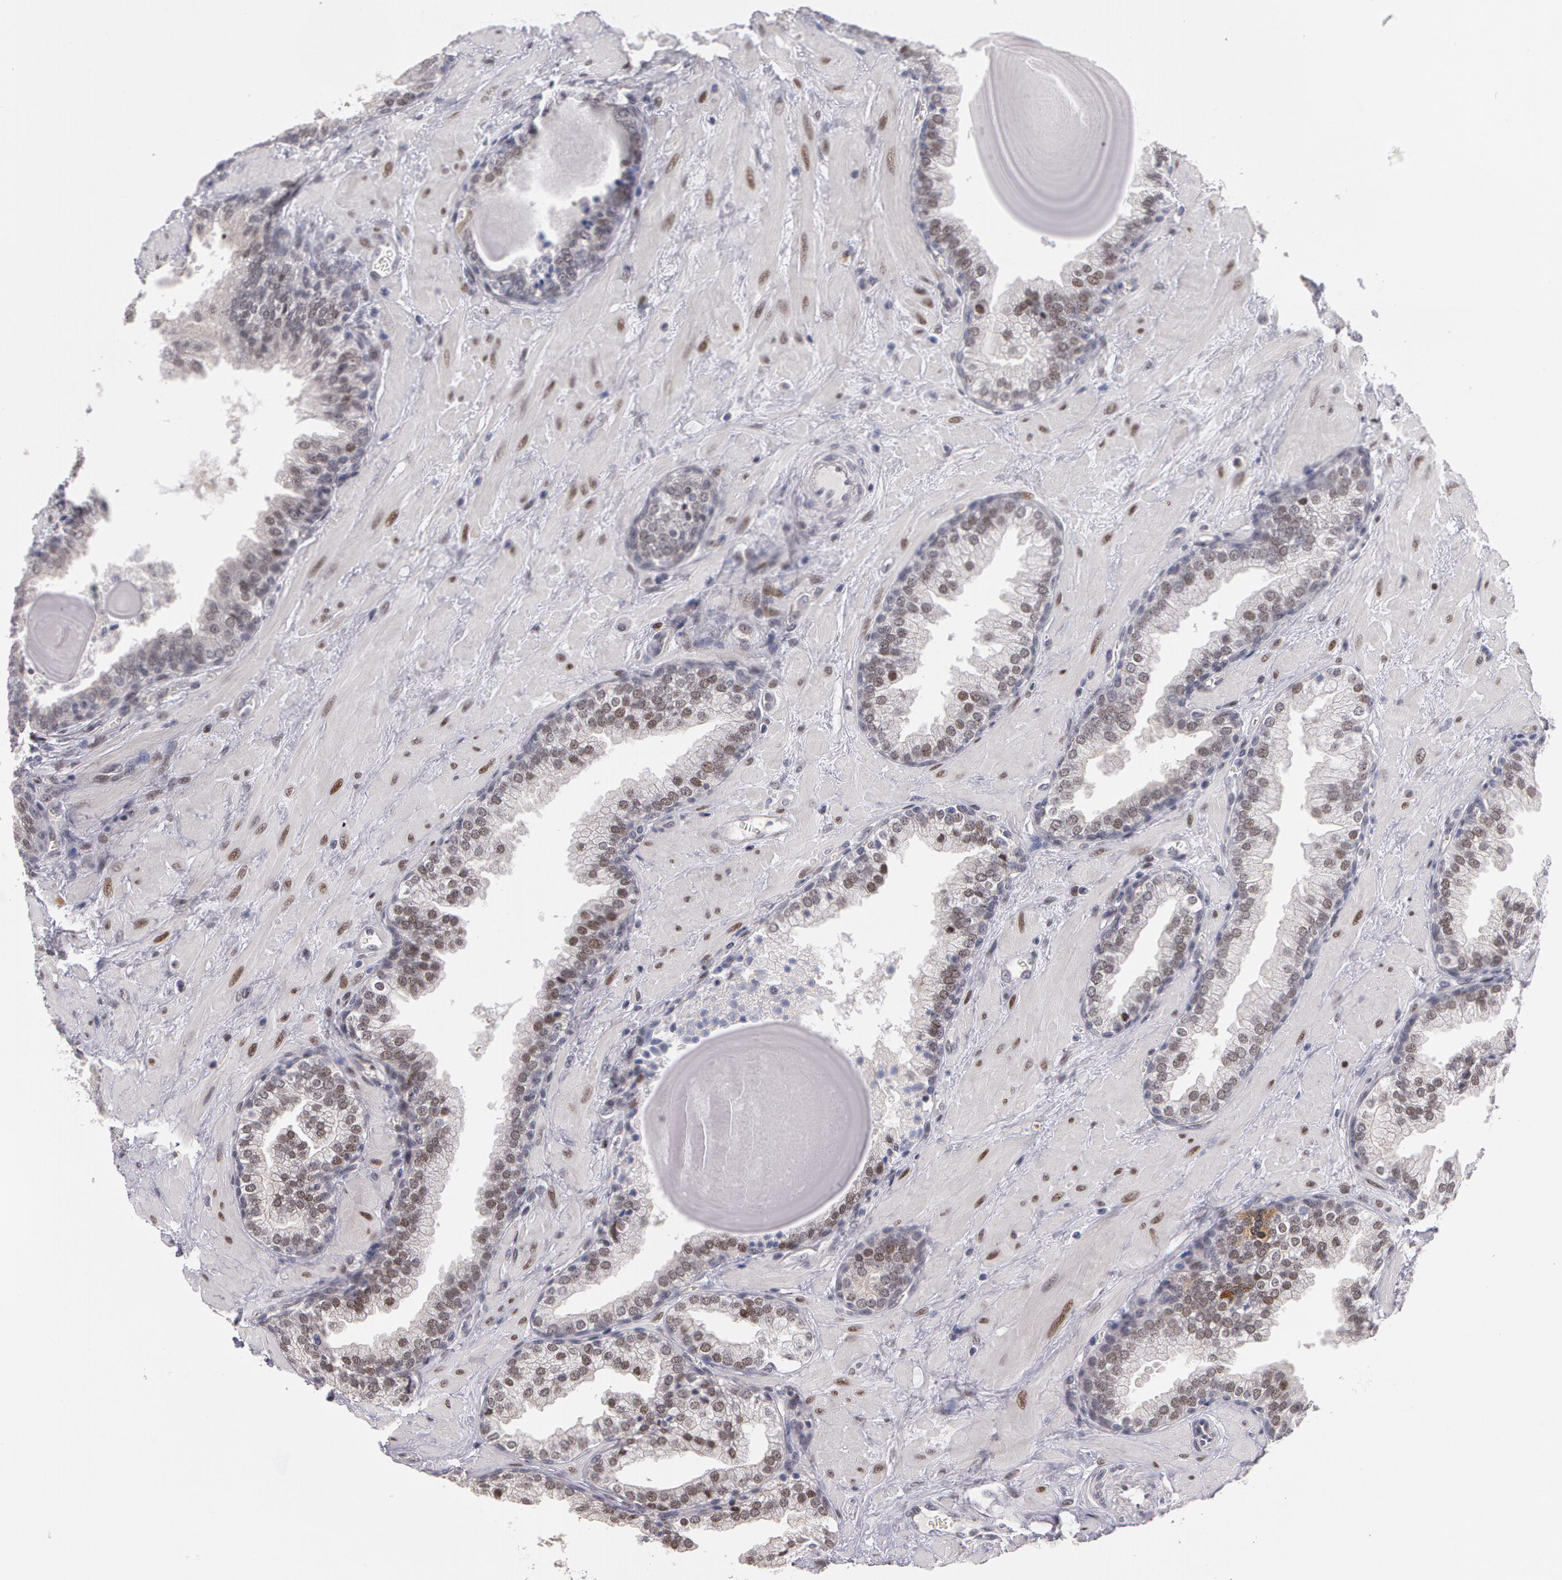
{"staining": {"intensity": "weak", "quantity": "25%-75%", "location": "nuclear"}, "tissue": "prostate", "cell_type": "Glandular cells", "image_type": "normal", "snomed": [{"axis": "morphology", "description": "Normal tissue, NOS"}, {"axis": "topography", "description": "Prostate"}], "caption": "DAB immunohistochemical staining of normal prostate demonstrates weak nuclear protein staining in about 25%-75% of glandular cells. (DAB (3,3'-diaminobenzidine) IHC, brown staining for protein, blue staining for nuclei).", "gene": "PRICKLE1", "patient": {"sex": "male", "age": 51}}